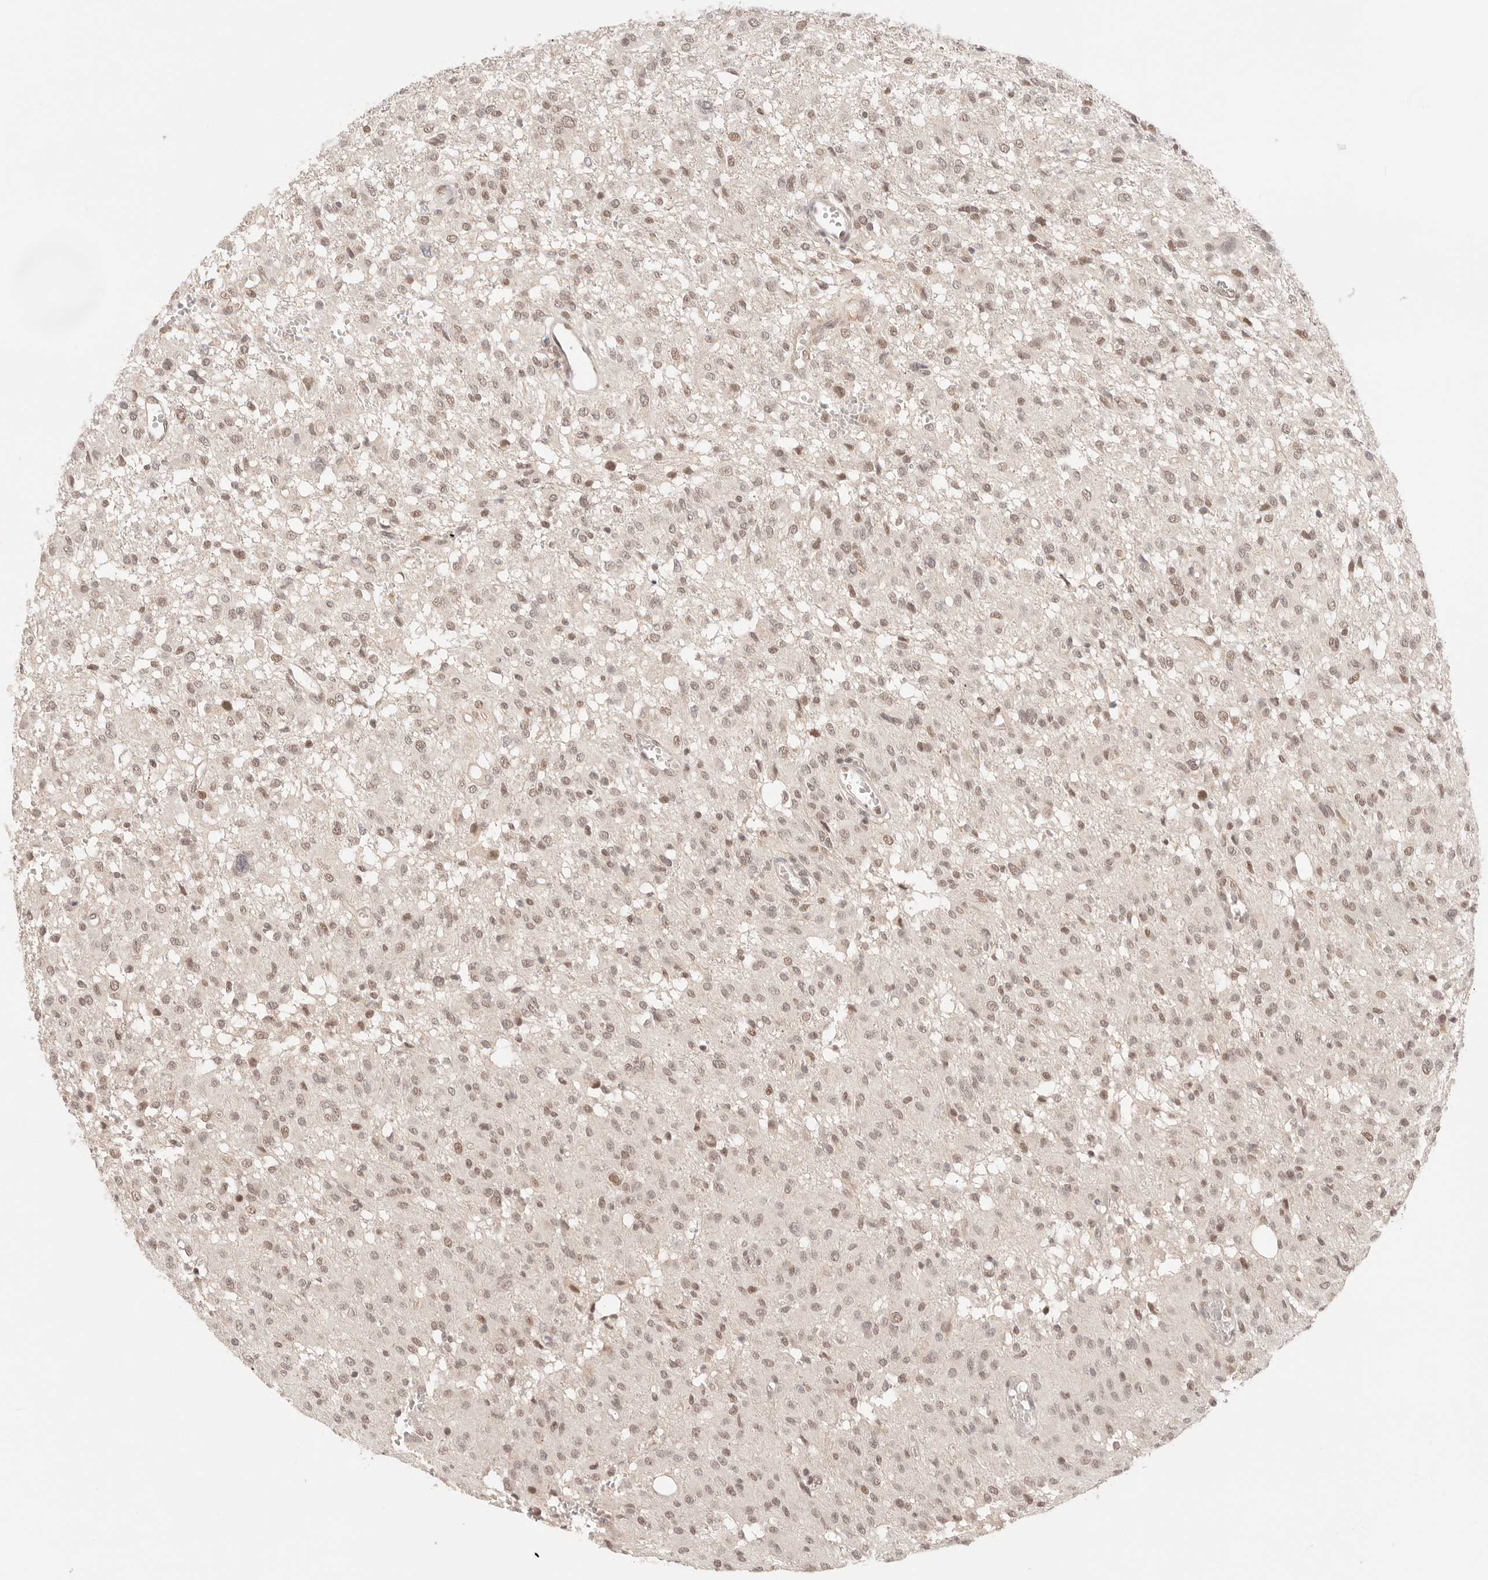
{"staining": {"intensity": "moderate", "quantity": "25%-75%", "location": "nuclear"}, "tissue": "glioma", "cell_type": "Tumor cells", "image_type": "cancer", "snomed": [{"axis": "morphology", "description": "Glioma, malignant, High grade"}, {"axis": "topography", "description": "Brain"}], "caption": "Malignant high-grade glioma was stained to show a protein in brown. There is medium levels of moderate nuclear positivity in about 25%-75% of tumor cells. Ihc stains the protein in brown and the nuclei are stained blue.", "gene": "GTF2E2", "patient": {"sex": "female", "age": 59}}